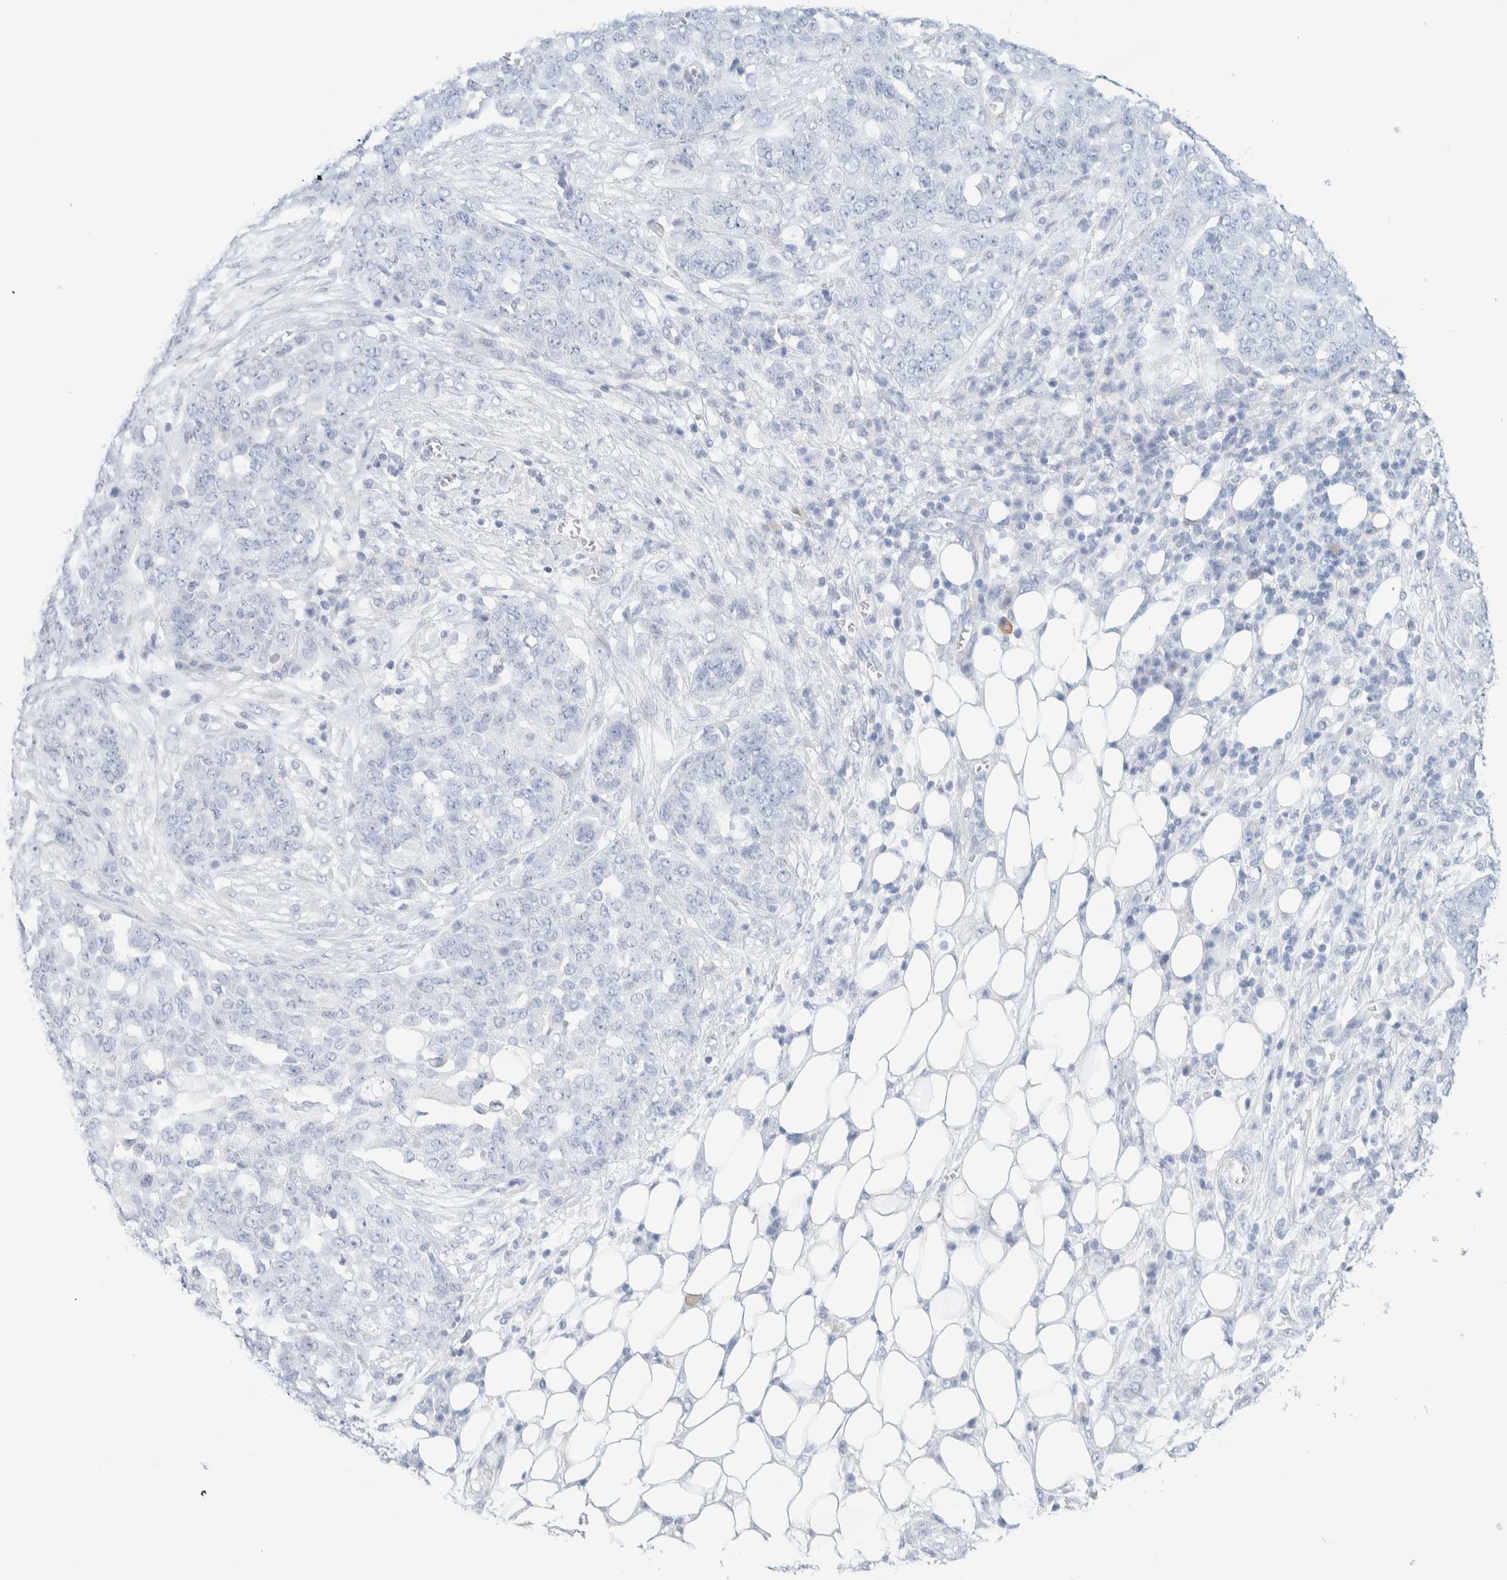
{"staining": {"intensity": "negative", "quantity": "none", "location": "none"}, "tissue": "ovarian cancer", "cell_type": "Tumor cells", "image_type": "cancer", "snomed": [{"axis": "morphology", "description": "Cystadenocarcinoma, serous, NOS"}, {"axis": "topography", "description": "Soft tissue"}, {"axis": "topography", "description": "Ovary"}], "caption": "DAB (3,3'-diaminobenzidine) immunohistochemical staining of human serous cystadenocarcinoma (ovarian) demonstrates no significant positivity in tumor cells.", "gene": "ATCAY", "patient": {"sex": "female", "age": 57}}